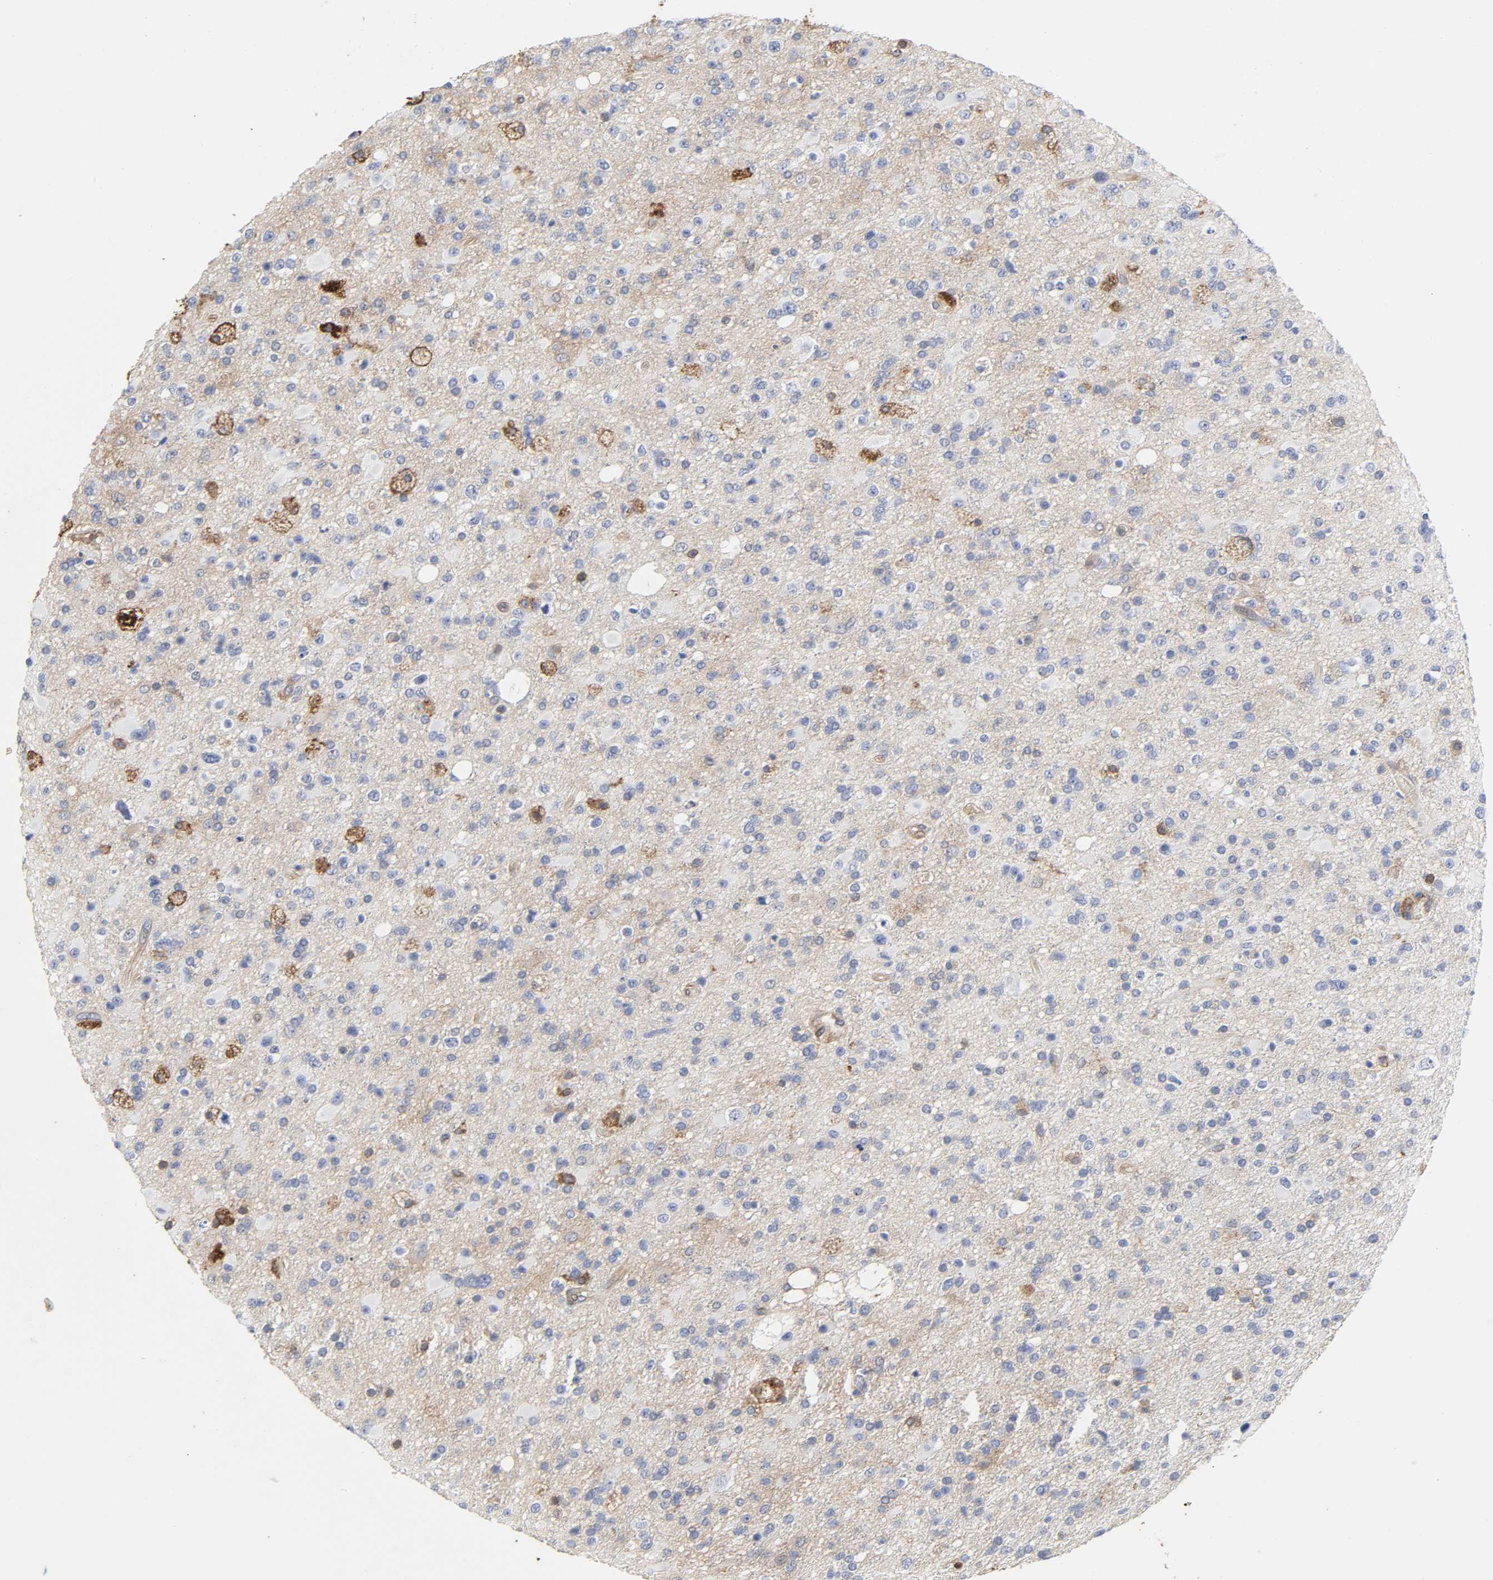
{"staining": {"intensity": "moderate", "quantity": "<25%", "location": "cytoplasmic/membranous"}, "tissue": "glioma", "cell_type": "Tumor cells", "image_type": "cancer", "snomed": [{"axis": "morphology", "description": "Glioma, malignant, High grade"}, {"axis": "topography", "description": "Brain"}], "caption": "Immunohistochemistry staining of malignant high-grade glioma, which demonstrates low levels of moderate cytoplasmic/membranous expression in about <25% of tumor cells indicating moderate cytoplasmic/membranous protein staining. The staining was performed using DAB (brown) for protein detection and nuclei were counterstained in hematoxylin (blue).", "gene": "ANXA2", "patient": {"sex": "male", "age": 33}}